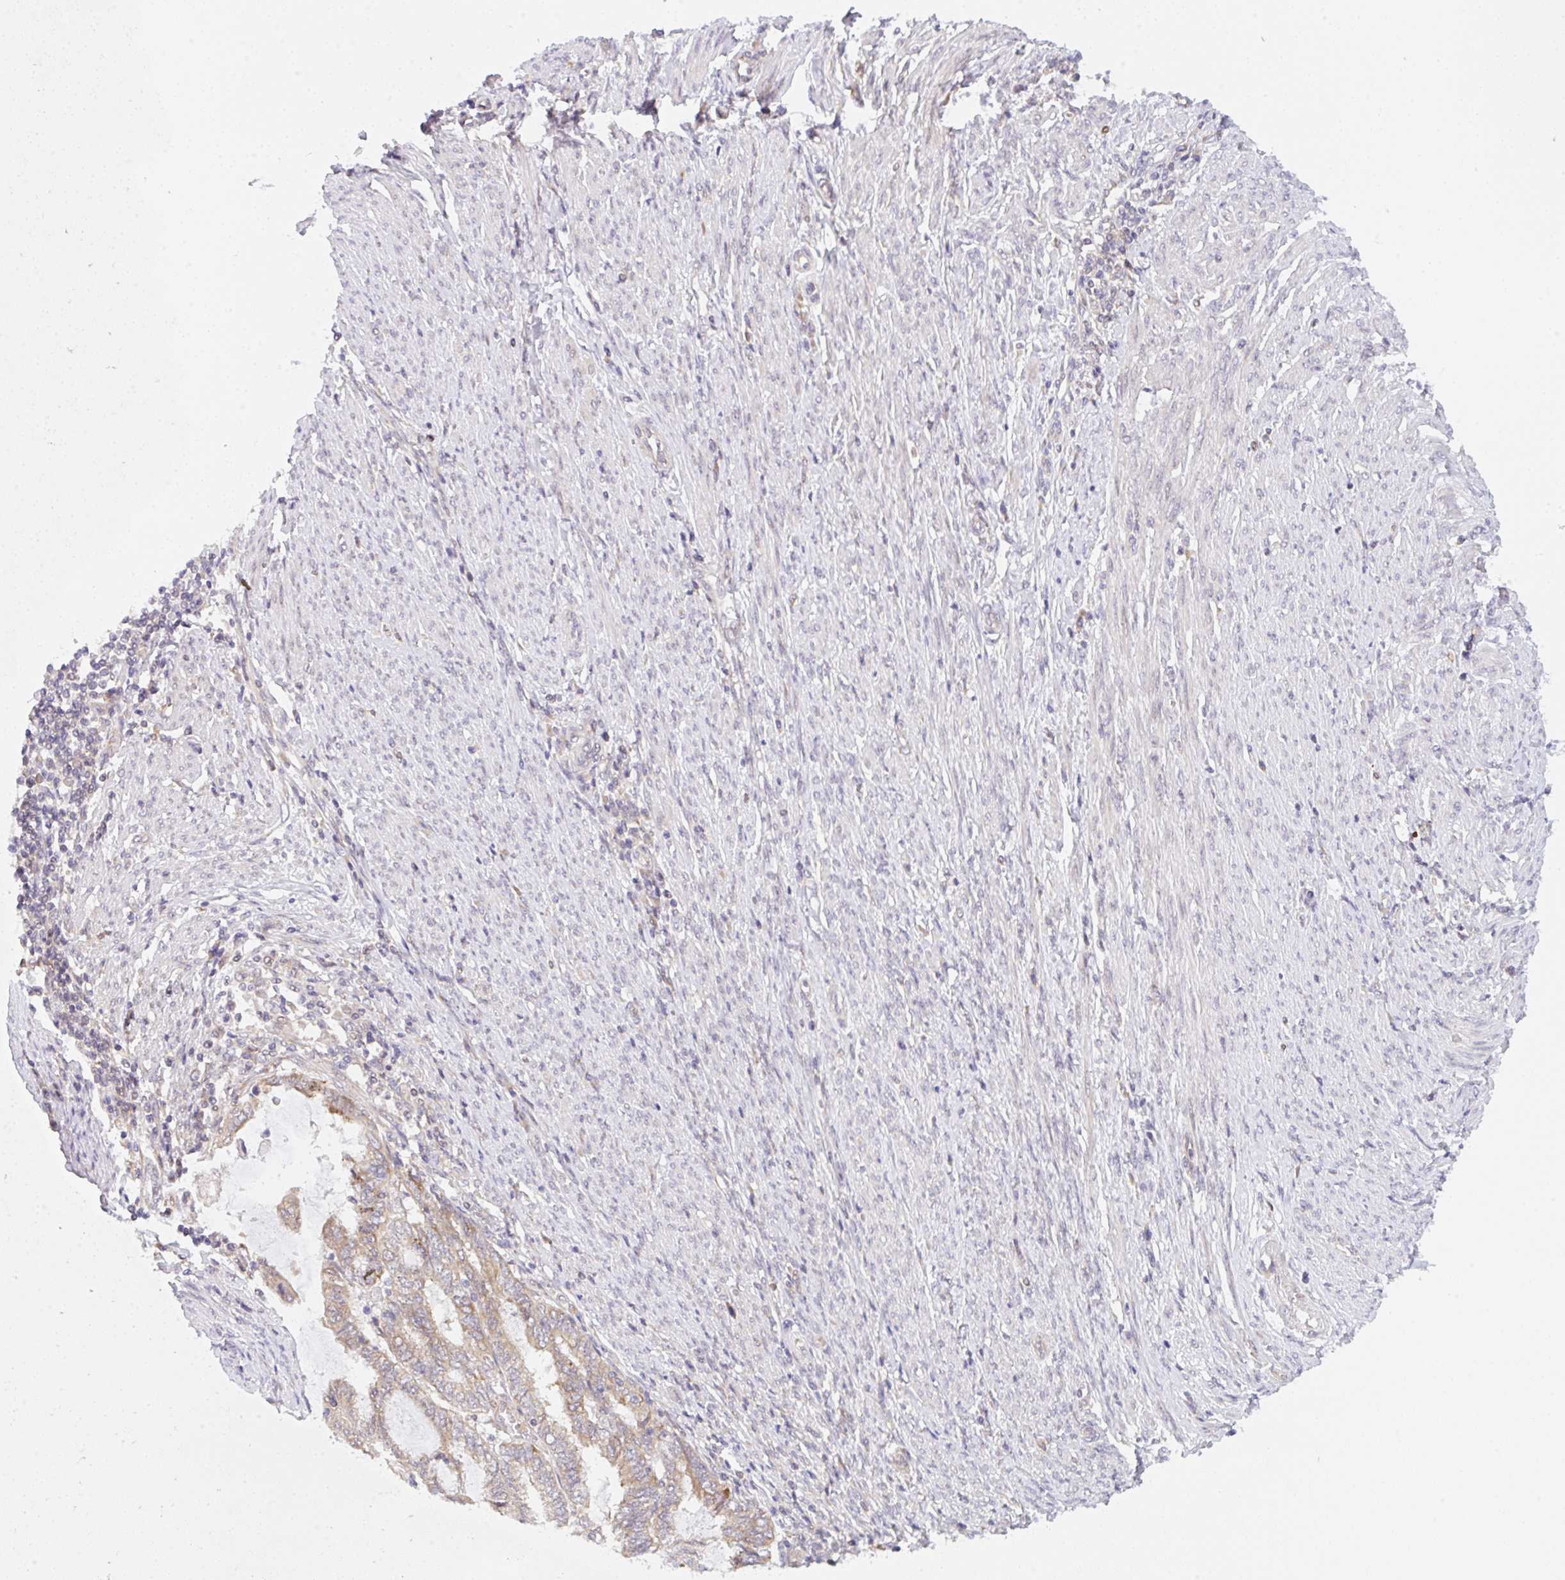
{"staining": {"intensity": "weak", "quantity": "25%-75%", "location": "cytoplasmic/membranous"}, "tissue": "endometrial cancer", "cell_type": "Tumor cells", "image_type": "cancer", "snomed": [{"axis": "morphology", "description": "Adenocarcinoma, NOS"}, {"axis": "topography", "description": "Uterus"}, {"axis": "topography", "description": "Endometrium"}], "caption": "Tumor cells exhibit weak cytoplasmic/membranous staining in about 25%-75% of cells in adenocarcinoma (endometrial). (DAB (3,3'-diaminobenzidine) IHC, brown staining for protein, blue staining for nuclei).", "gene": "TBPL2", "patient": {"sex": "female", "age": 70}}